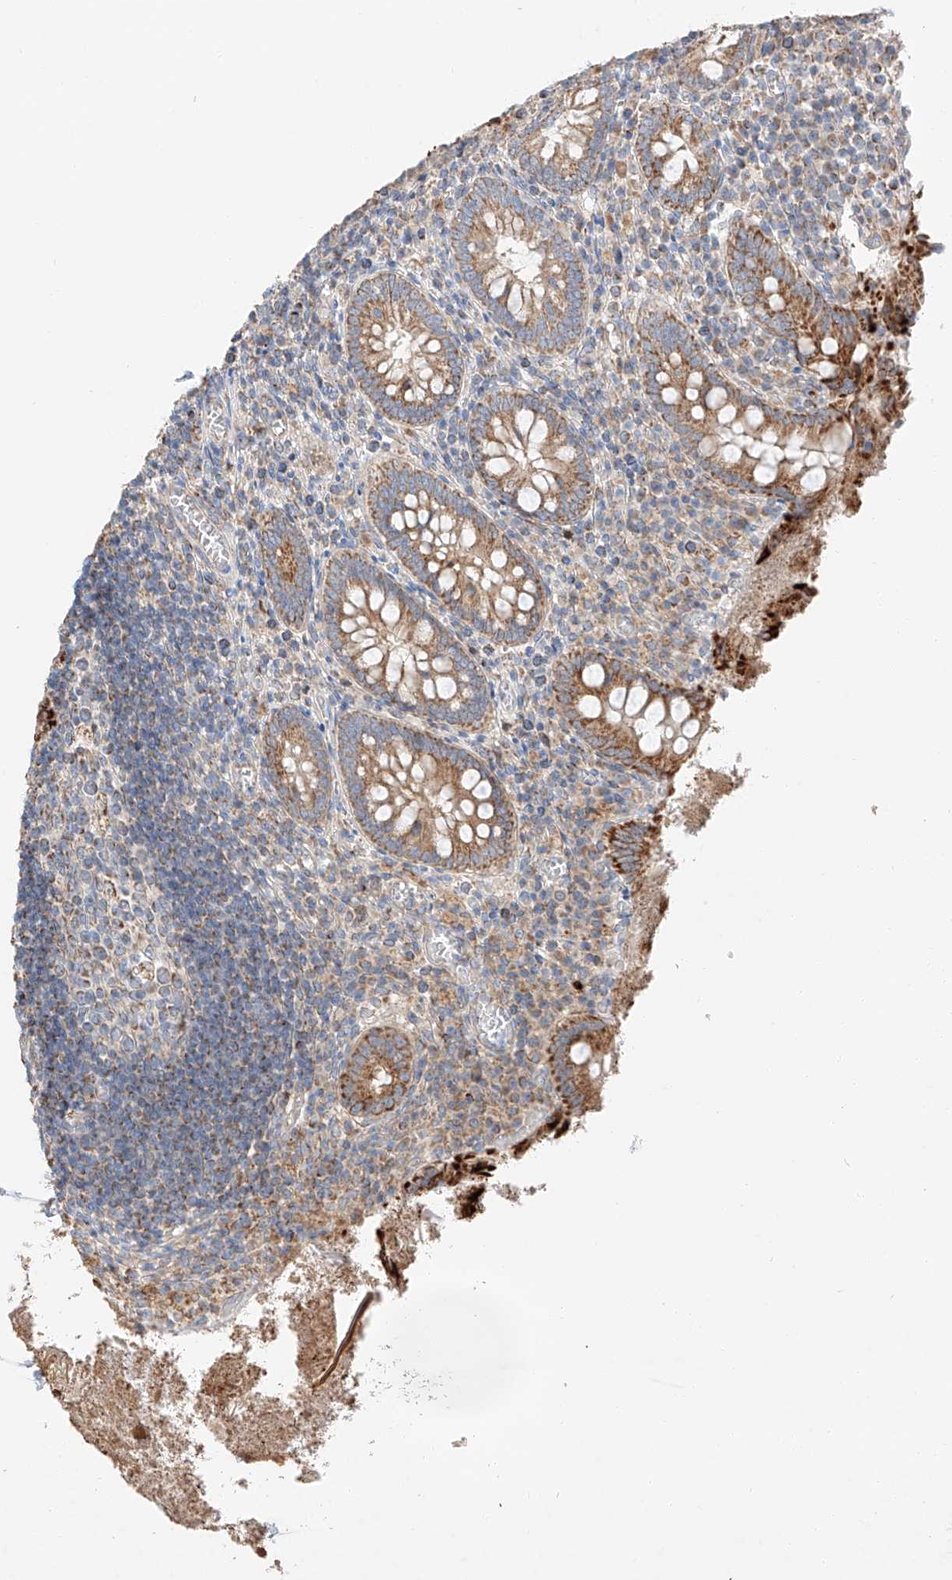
{"staining": {"intensity": "strong", "quantity": ">75%", "location": "cytoplasmic/membranous"}, "tissue": "appendix", "cell_type": "Glandular cells", "image_type": "normal", "snomed": [{"axis": "morphology", "description": "Normal tissue, NOS"}, {"axis": "topography", "description": "Appendix"}], "caption": "Strong cytoplasmic/membranous protein expression is appreciated in about >75% of glandular cells in appendix. The staining is performed using DAB (3,3'-diaminobenzidine) brown chromogen to label protein expression. The nuclei are counter-stained blue using hematoxylin.", "gene": "RUSC1", "patient": {"sex": "female", "age": 17}}